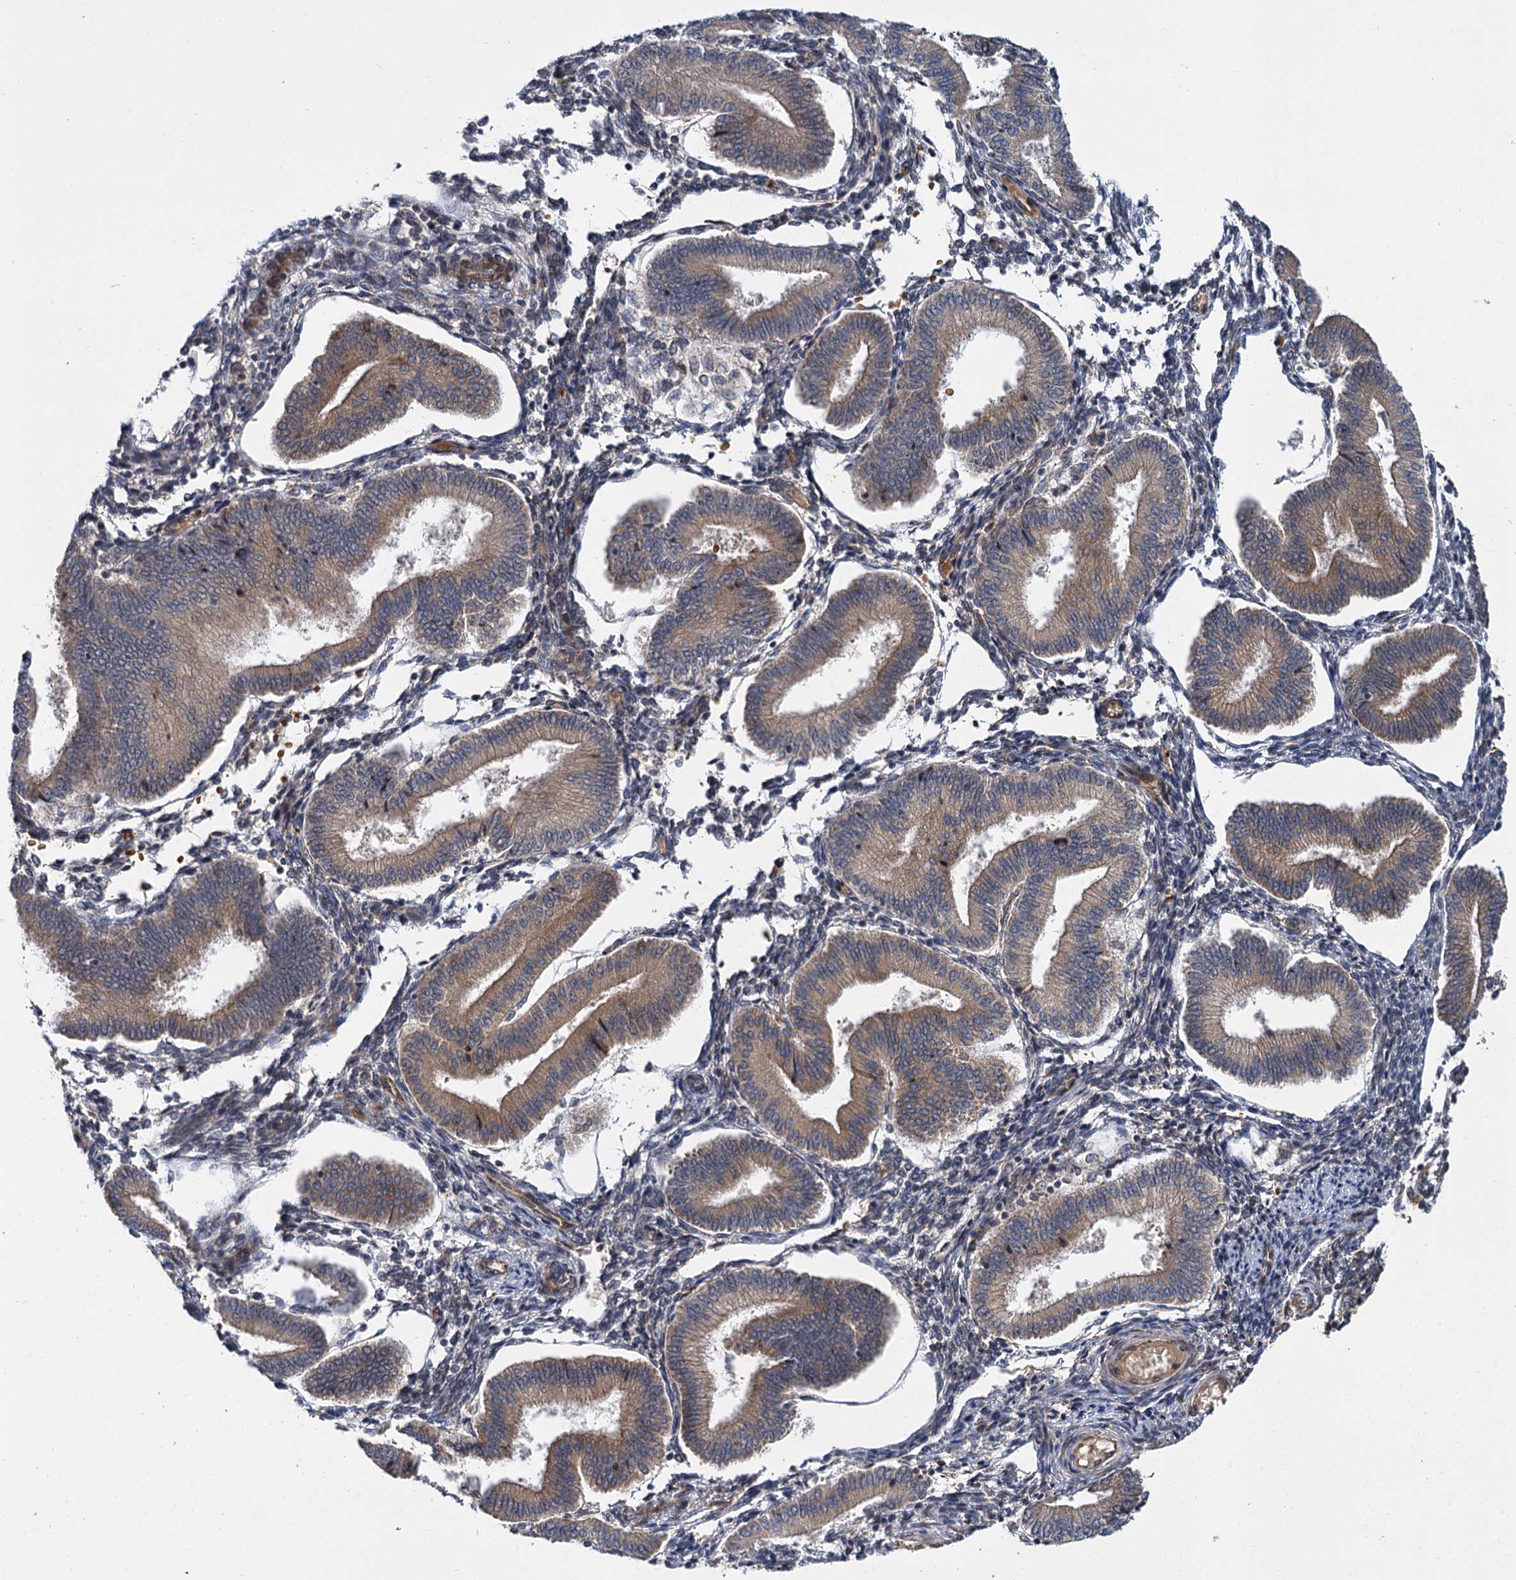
{"staining": {"intensity": "weak", "quantity": "<25%", "location": "cytoplasmic/membranous"}, "tissue": "endometrium", "cell_type": "Cells in endometrial stroma", "image_type": "normal", "snomed": [{"axis": "morphology", "description": "Normal tissue, NOS"}, {"axis": "topography", "description": "Endometrium"}], "caption": "Cells in endometrial stroma are negative for brown protein staining in benign endometrium.", "gene": "APBA2", "patient": {"sex": "female", "age": 39}}